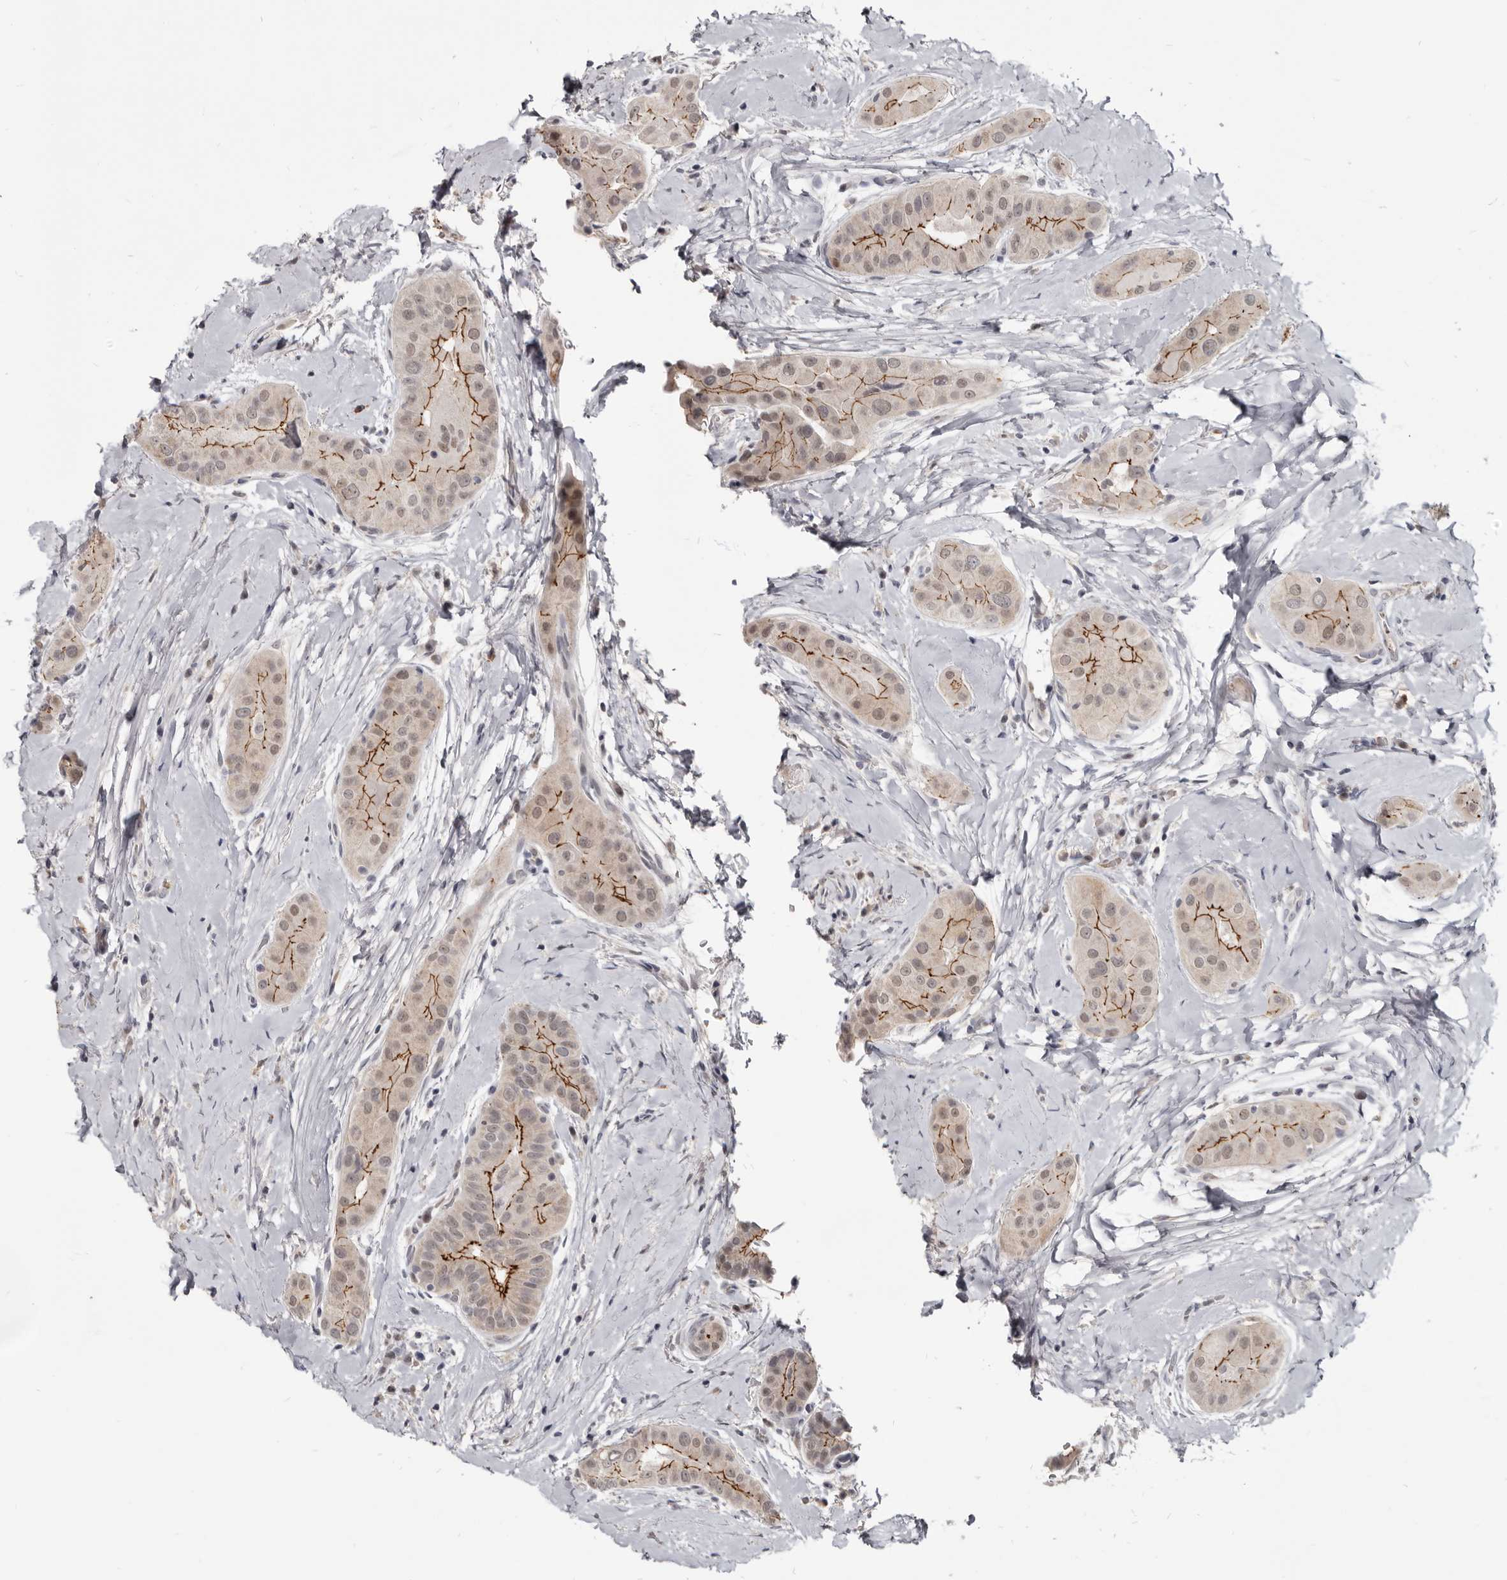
{"staining": {"intensity": "moderate", "quantity": ">75%", "location": "cytoplasmic/membranous,nuclear"}, "tissue": "thyroid cancer", "cell_type": "Tumor cells", "image_type": "cancer", "snomed": [{"axis": "morphology", "description": "Papillary adenocarcinoma, NOS"}, {"axis": "topography", "description": "Thyroid gland"}], "caption": "A high-resolution photomicrograph shows immunohistochemistry (IHC) staining of thyroid cancer, which shows moderate cytoplasmic/membranous and nuclear positivity in about >75% of tumor cells.", "gene": "CGN", "patient": {"sex": "male", "age": 33}}